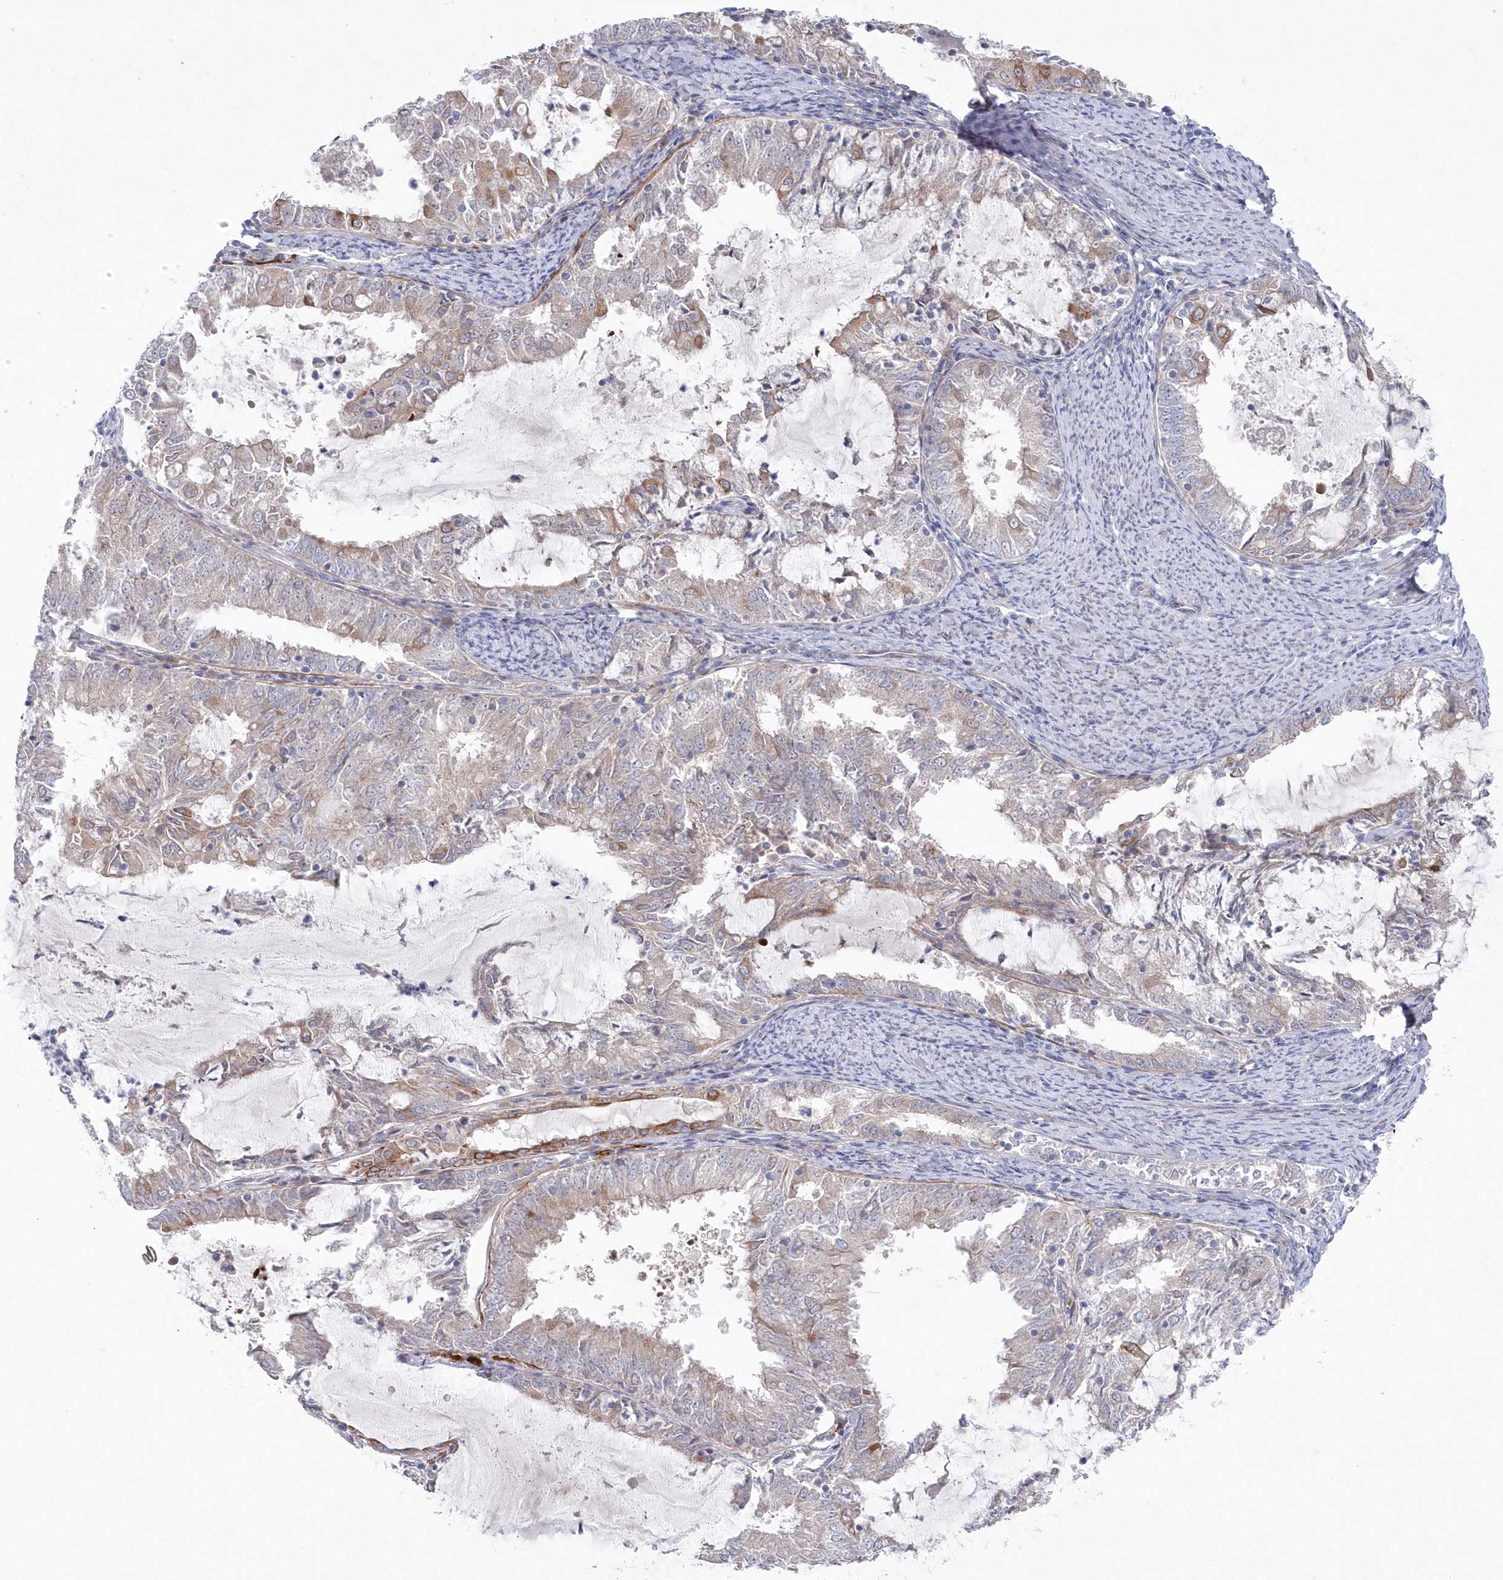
{"staining": {"intensity": "weak", "quantity": "<25%", "location": "cytoplasmic/membranous"}, "tissue": "endometrial cancer", "cell_type": "Tumor cells", "image_type": "cancer", "snomed": [{"axis": "morphology", "description": "Adenocarcinoma, NOS"}, {"axis": "topography", "description": "Endometrium"}], "caption": "Protein analysis of adenocarcinoma (endometrial) exhibits no significant expression in tumor cells.", "gene": "KIAA1586", "patient": {"sex": "female", "age": 57}}